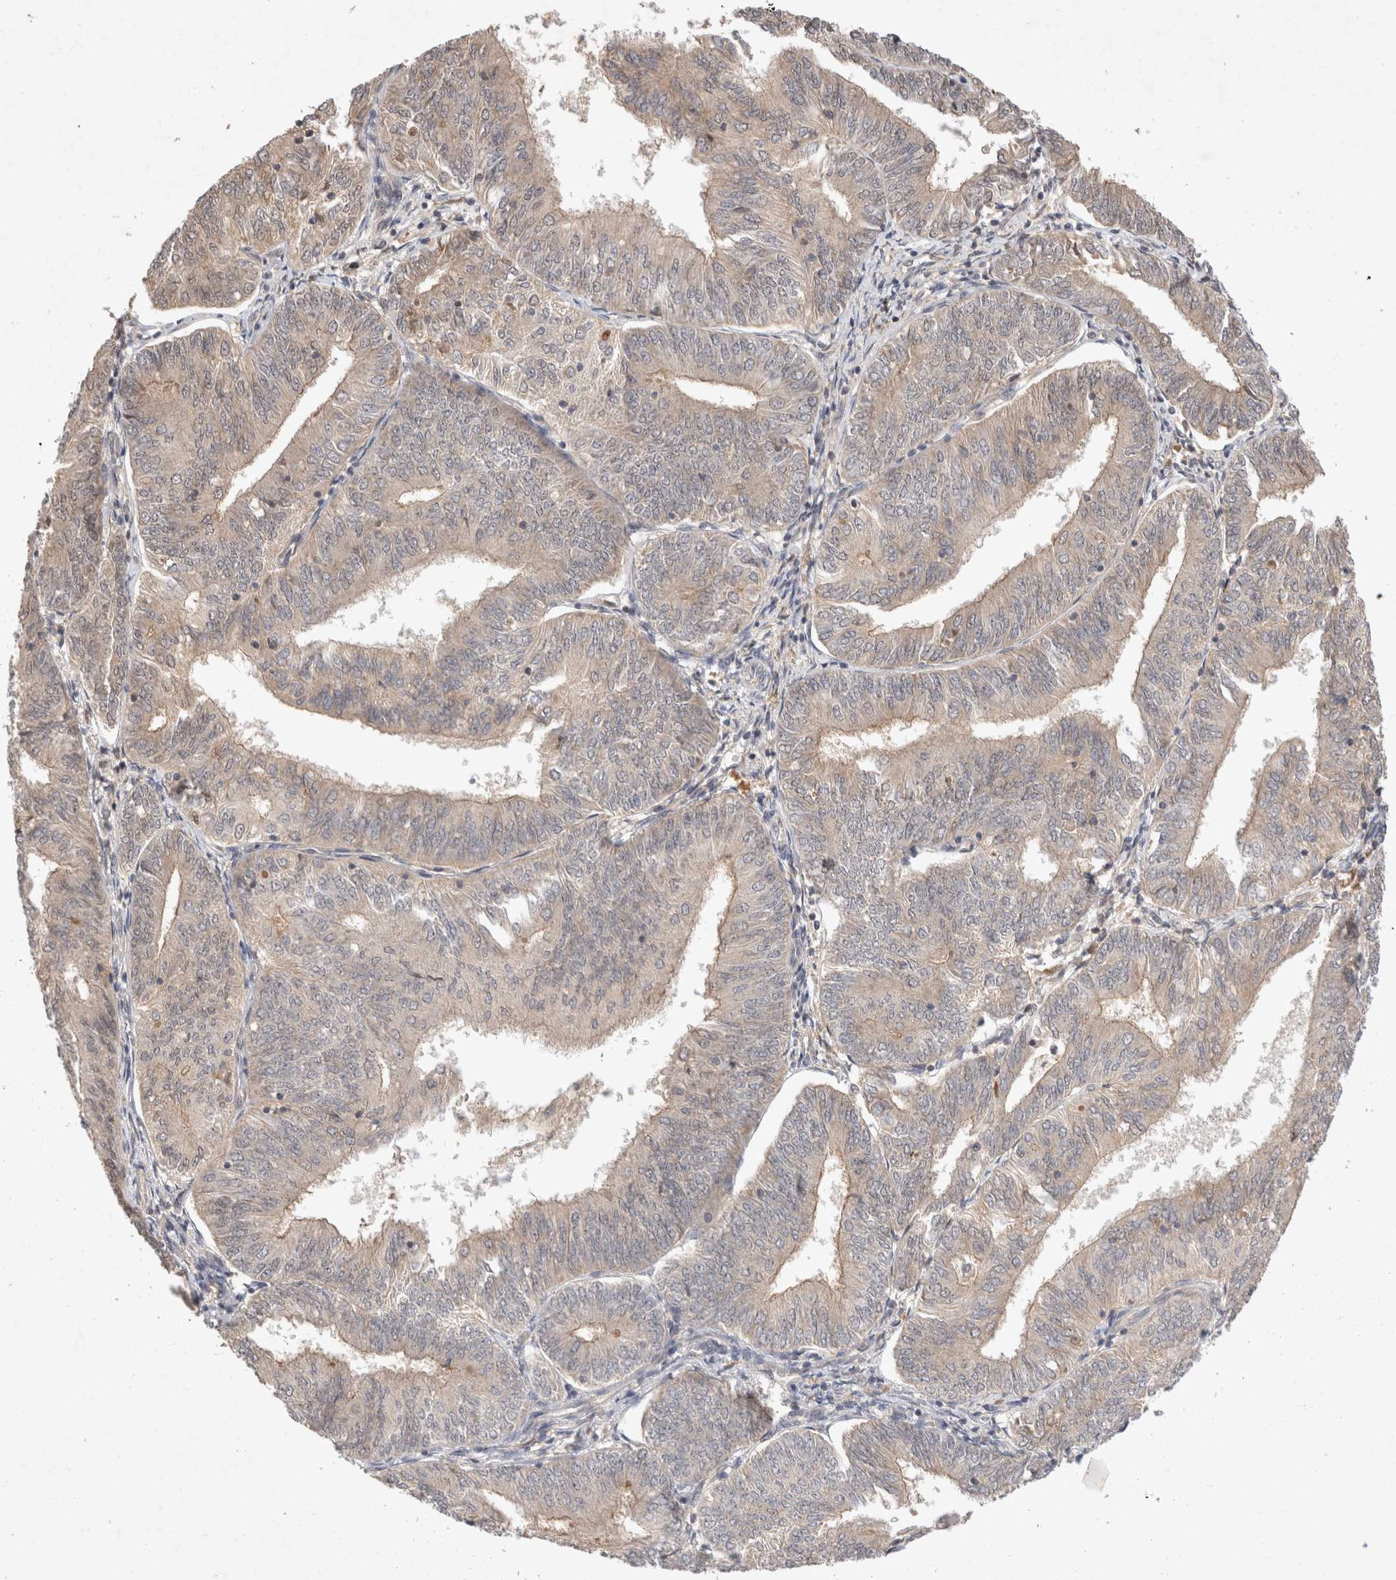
{"staining": {"intensity": "weak", "quantity": "25%-75%", "location": "cytoplasmic/membranous"}, "tissue": "endometrial cancer", "cell_type": "Tumor cells", "image_type": "cancer", "snomed": [{"axis": "morphology", "description": "Adenocarcinoma, NOS"}, {"axis": "topography", "description": "Endometrium"}], "caption": "A histopathology image of human endometrial cancer stained for a protein demonstrates weak cytoplasmic/membranous brown staining in tumor cells.", "gene": "YES1", "patient": {"sex": "female", "age": 58}}